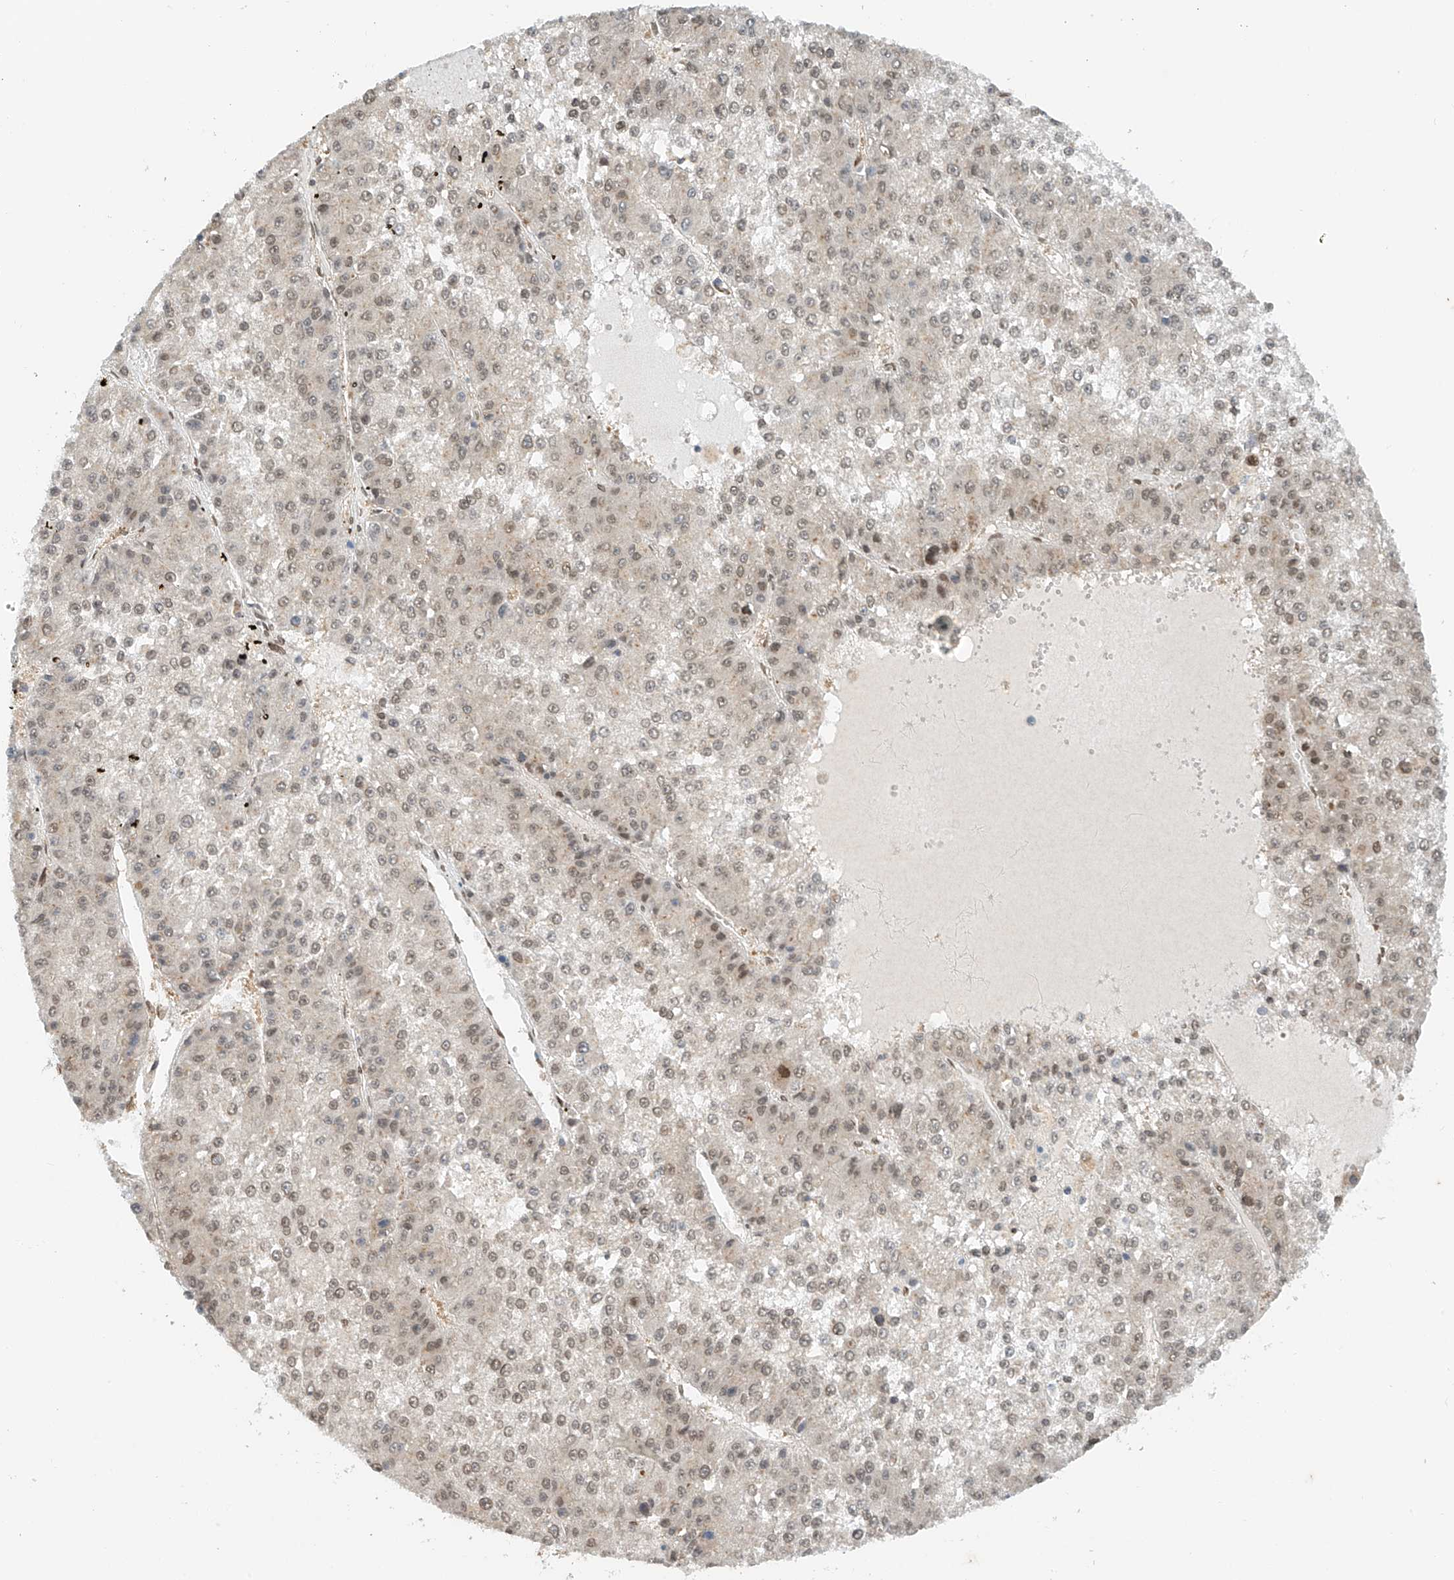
{"staining": {"intensity": "weak", "quantity": "25%-75%", "location": "nuclear"}, "tissue": "liver cancer", "cell_type": "Tumor cells", "image_type": "cancer", "snomed": [{"axis": "morphology", "description": "Carcinoma, Hepatocellular, NOS"}, {"axis": "topography", "description": "Liver"}], "caption": "Immunohistochemical staining of human liver cancer demonstrates low levels of weak nuclear positivity in approximately 25%-75% of tumor cells.", "gene": "STARD9", "patient": {"sex": "female", "age": 73}}